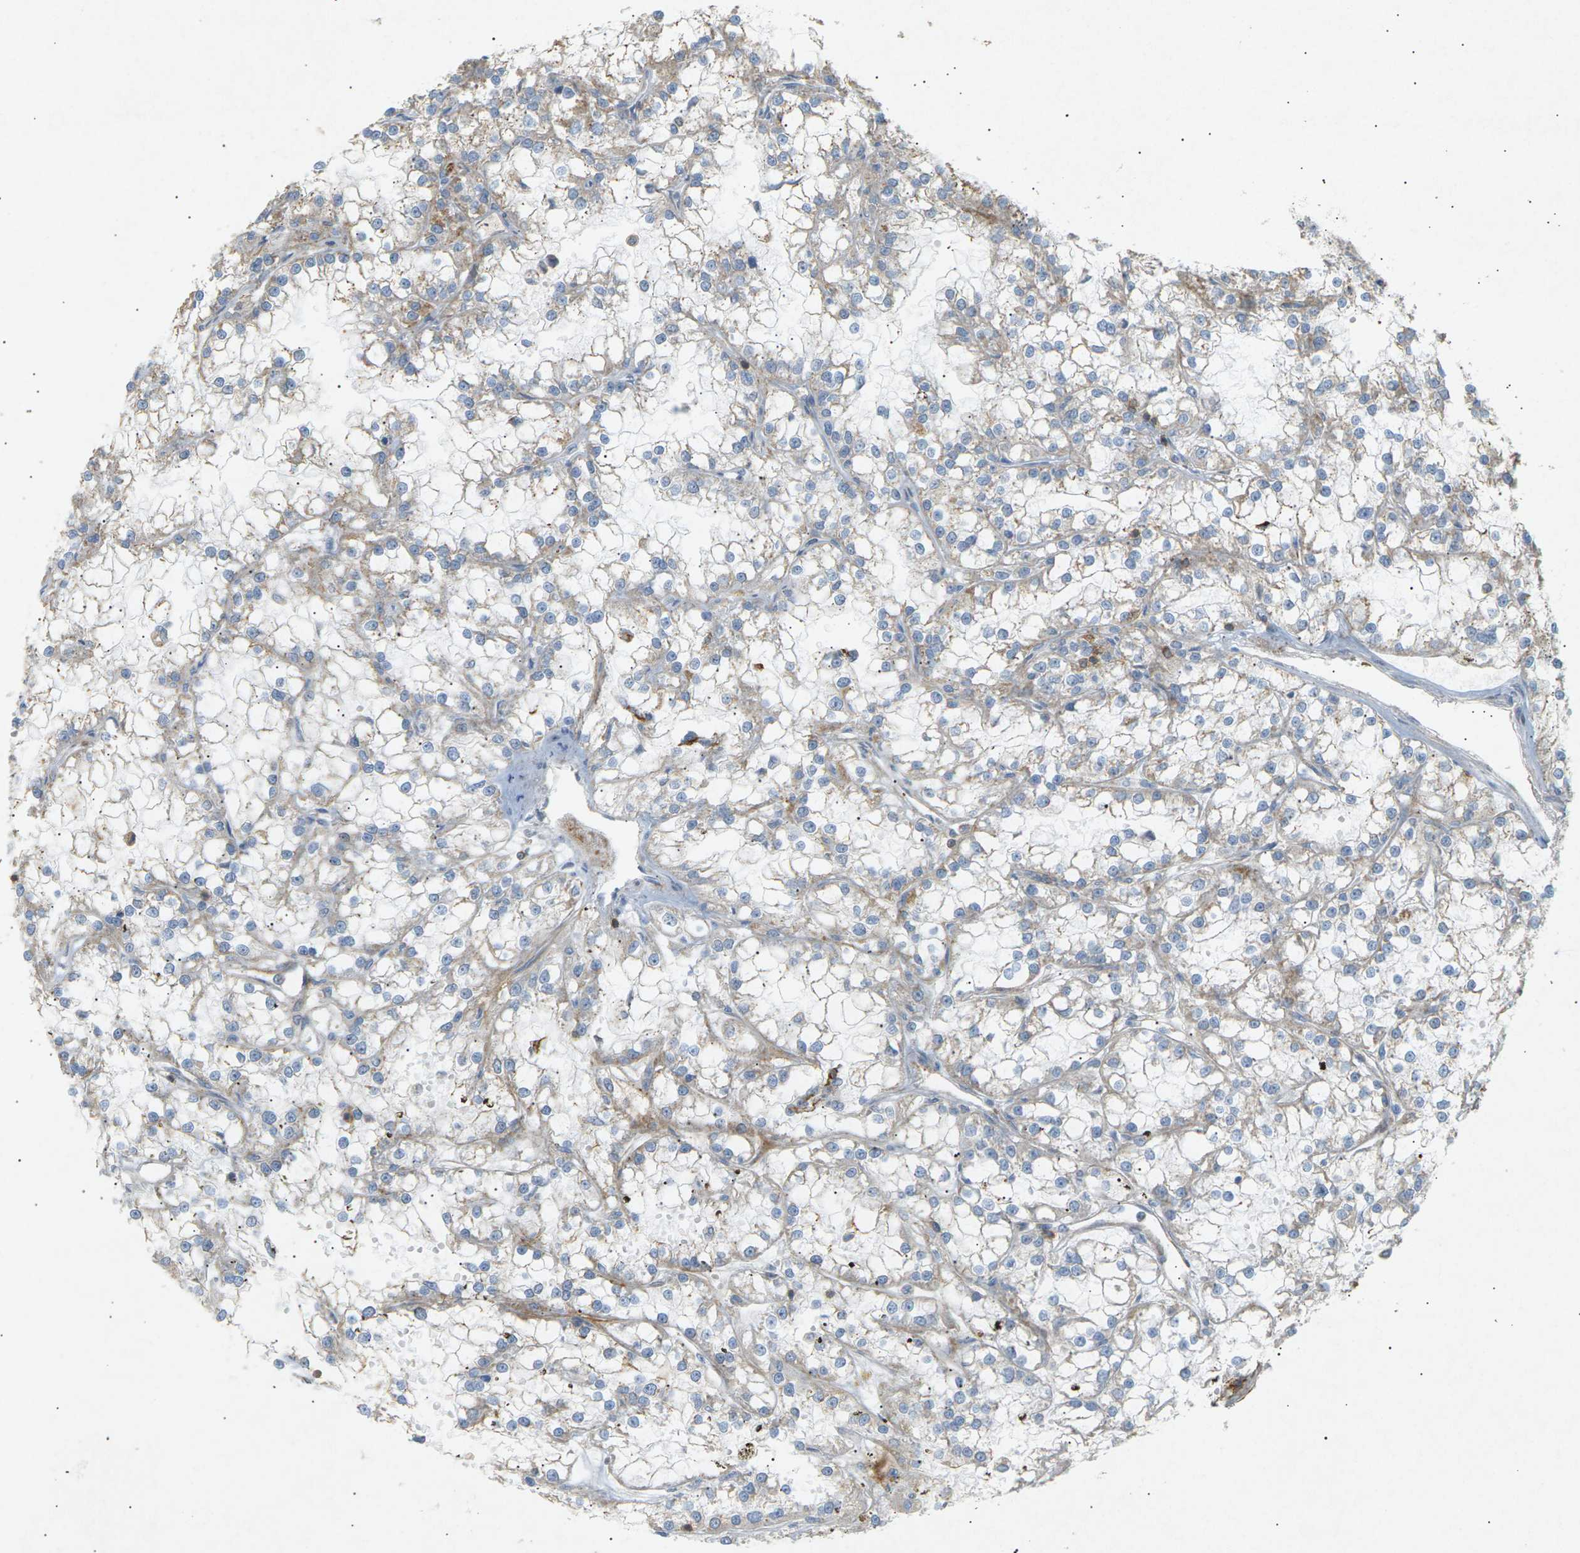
{"staining": {"intensity": "negative", "quantity": "none", "location": "none"}, "tissue": "renal cancer", "cell_type": "Tumor cells", "image_type": "cancer", "snomed": [{"axis": "morphology", "description": "Adenocarcinoma, NOS"}, {"axis": "topography", "description": "Kidney"}], "caption": "This is an IHC histopathology image of renal cancer (adenocarcinoma). There is no positivity in tumor cells.", "gene": "LIME1", "patient": {"sex": "female", "age": 52}}